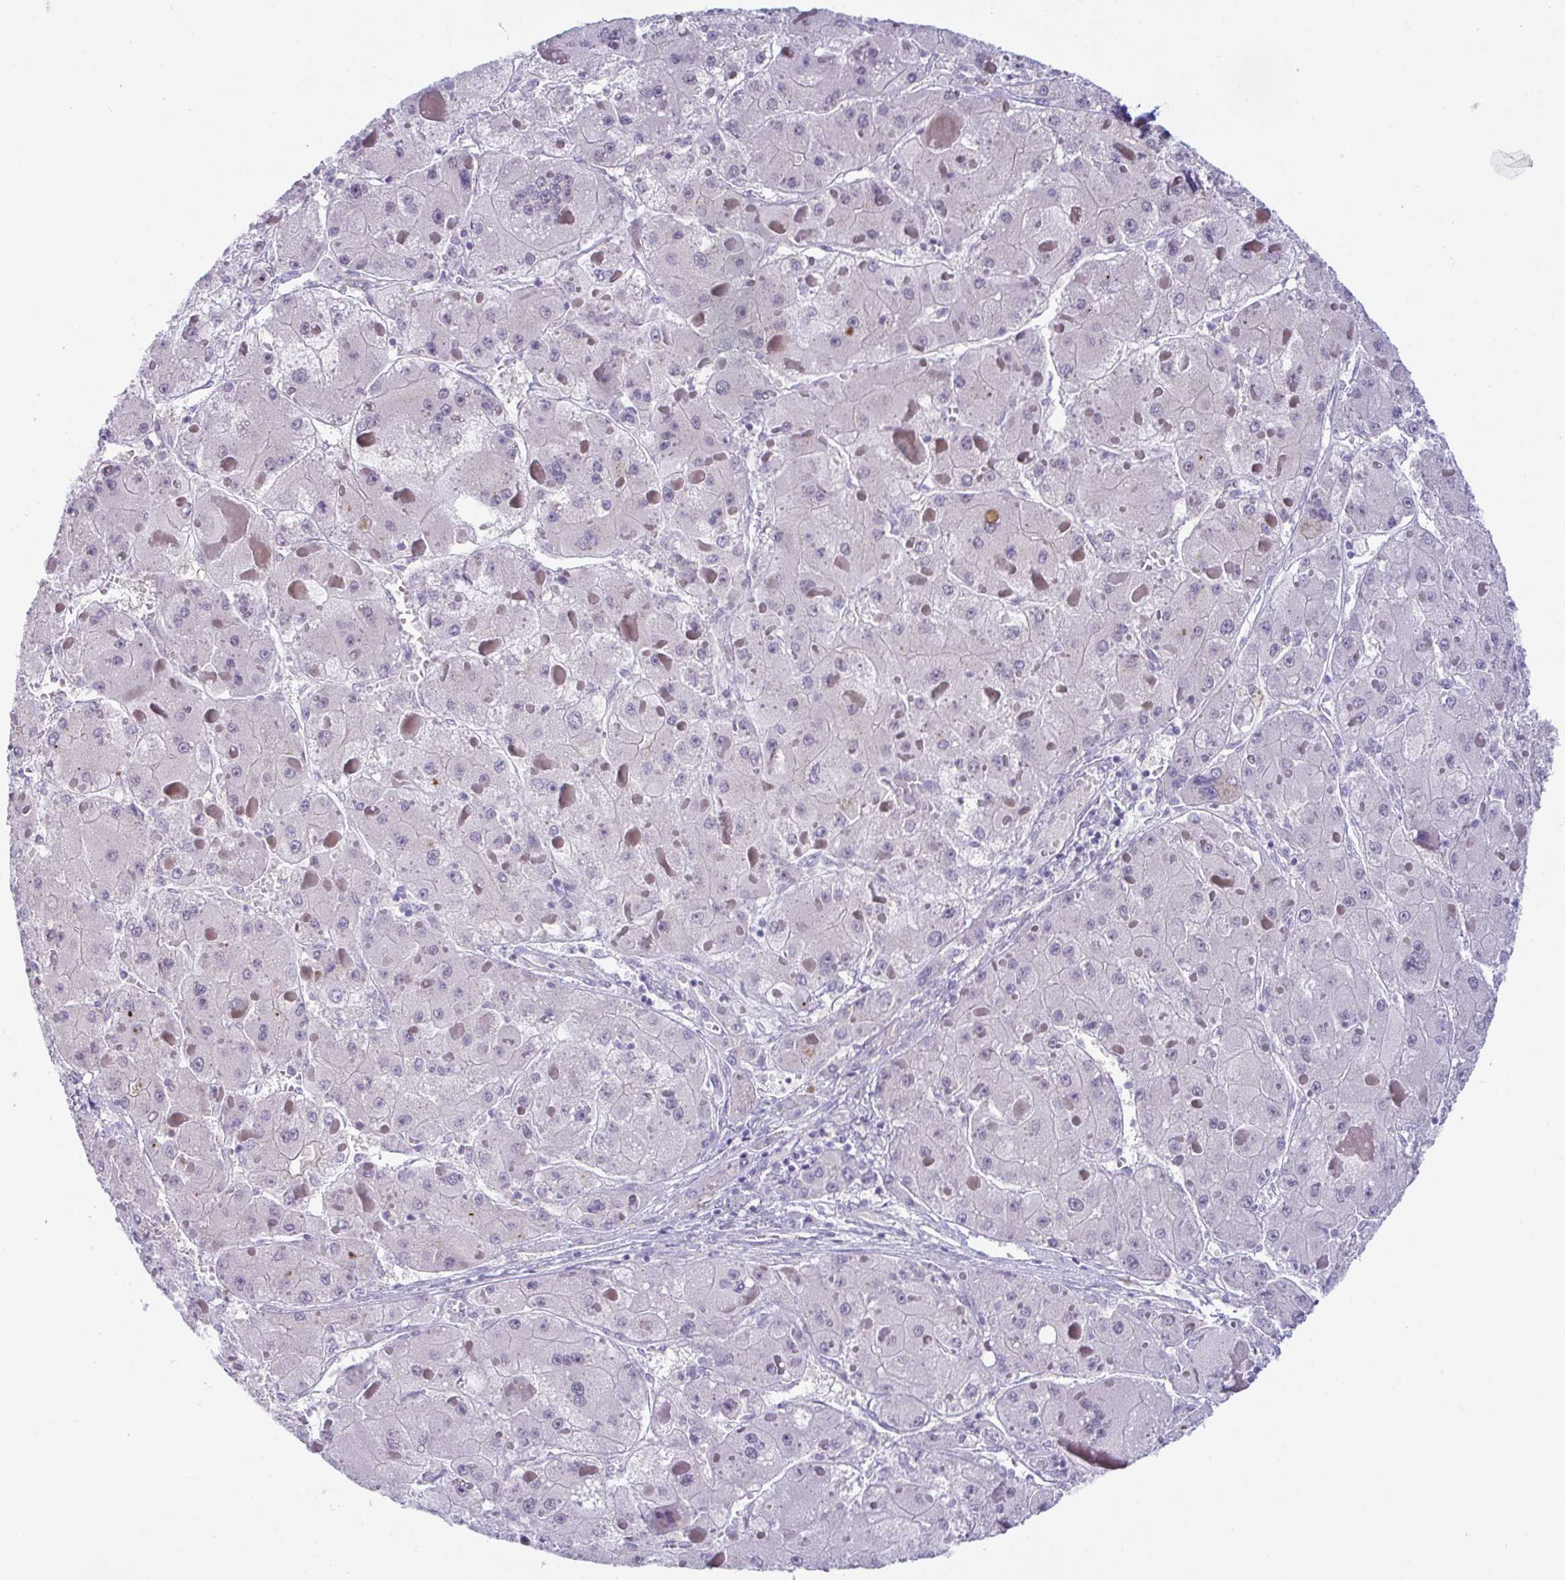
{"staining": {"intensity": "negative", "quantity": "none", "location": "none"}, "tissue": "liver cancer", "cell_type": "Tumor cells", "image_type": "cancer", "snomed": [{"axis": "morphology", "description": "Carcinoma, Hepatocellular, NOS"}, {"axis": "topography", "description": "Liver"}], "caption": "High magnification brightfield microscopy of liver hepatocellular carcinoma stained with DAB (3,3'-diaminobenzidine) (brown) and counterstained with hematoxylin (blue): tumor cells show no significant expression. (DAB IHC with hematoxylin counter stain).", "gene": "USP35", "patient": {"sex": "female", "age": 73}}